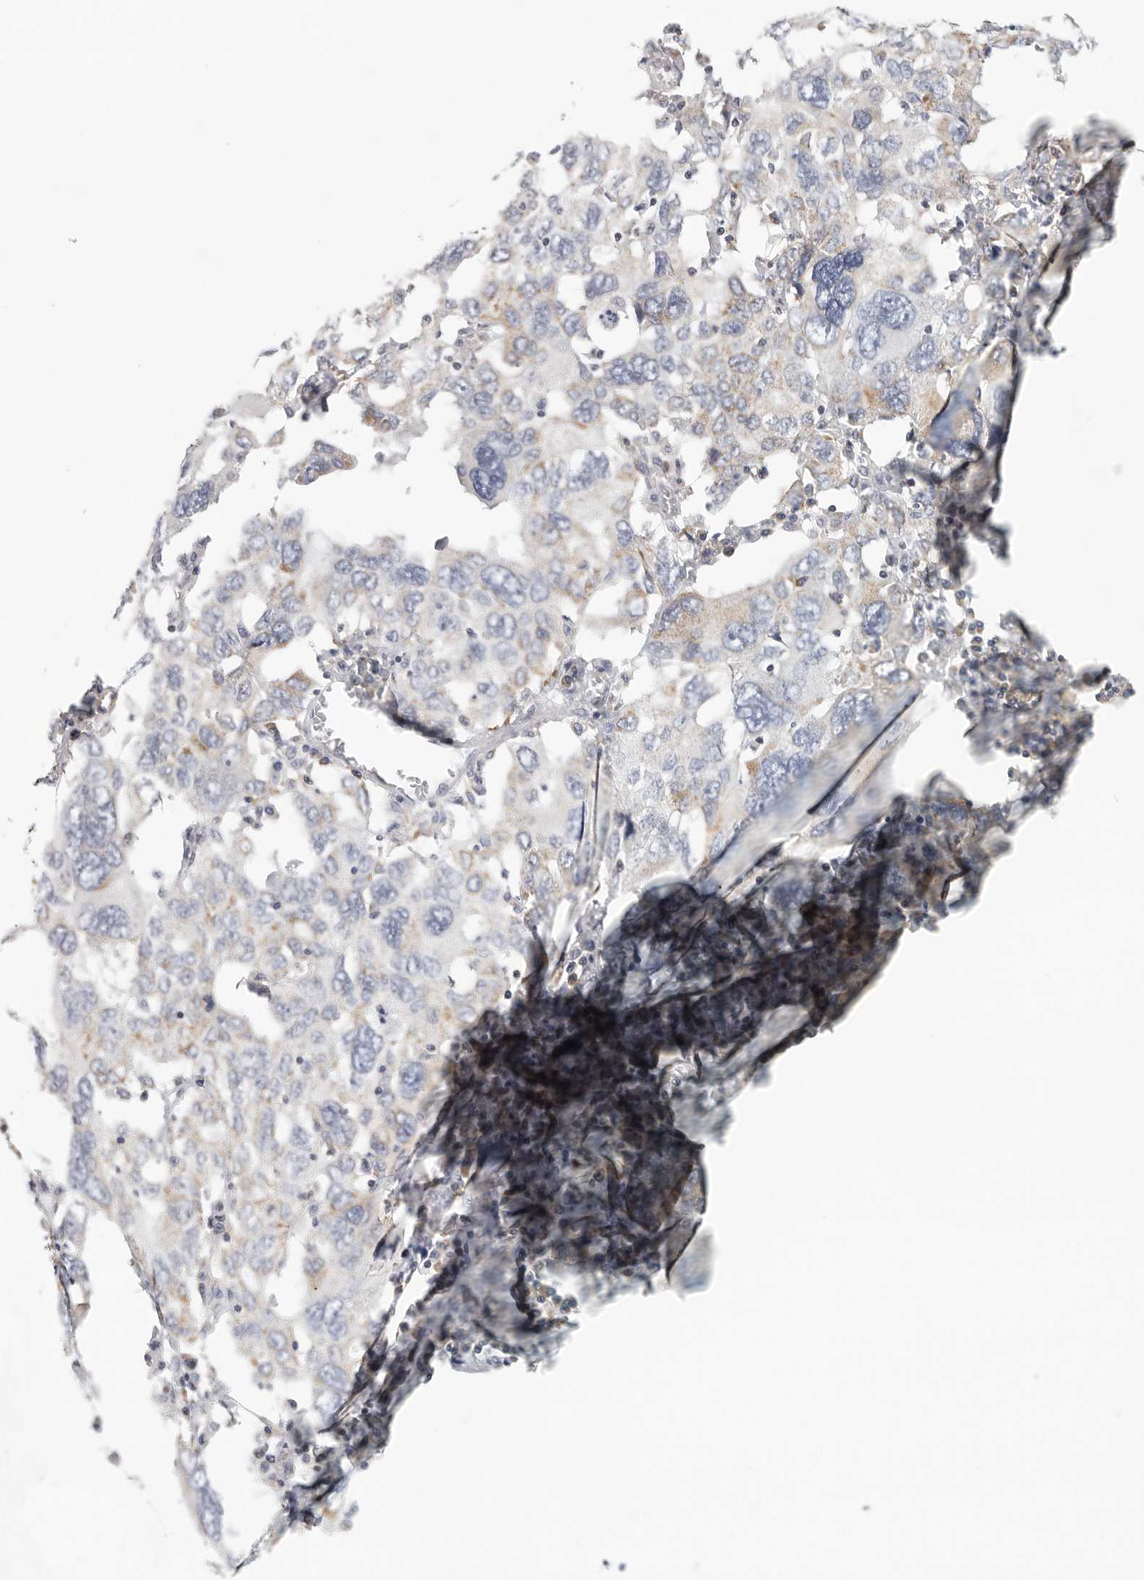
{"staining": {"intensity": "negative", "quantity": "none", "location": "none"}, "tissue": "ovarian cancer", "cell_type": "Tumor cells", "image_type": "cancer", "snomed": [{"axis": "morphology", "description": "Carcinoma, endometroid"}, {"axis": "topography", "description": "Ovary"}], "caption": "Human endometroid carcinoma (ovarian) stained for a protein using immunohistochemistry (IHC) displays no expression in tumor cells.", "gene": "FKBP8", "patient": {"sex": "female", "age": 62}}